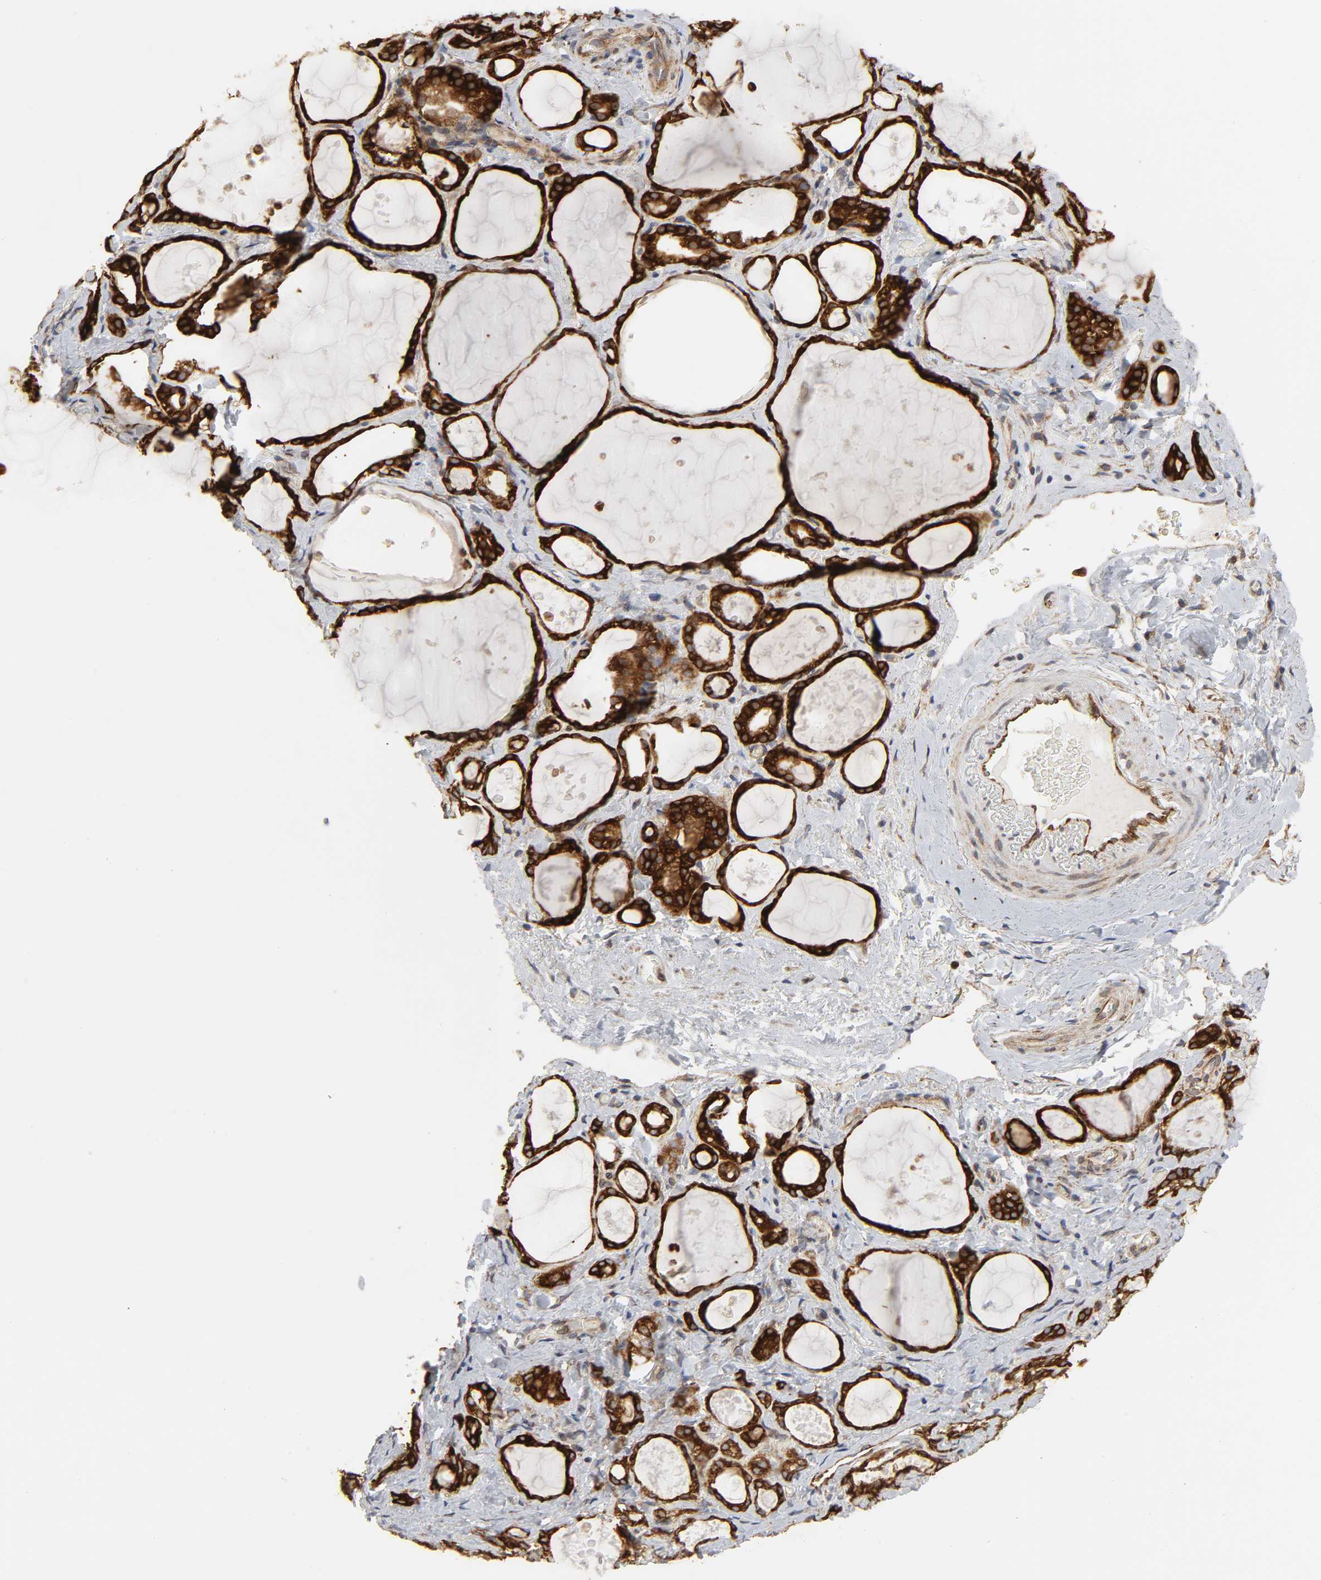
{"staining": {"intensity": "strong", "quantity": ">75%", "location": "cytoplasmic/membranous"}, "tissue": "thyroid gland", "cell_type": "Glandular cells", "image_type": "normal", "snomed": [{"axis": "morphology", "description": "Normal tissue, NOS"}, {"axis": "topography", "description": "Thyroid gland"}], "caption": "Brown immunohistochemical staining in normal human thyroid gland shows strong cytoplasmic/membranous staining in about >75% of glandular cells.", "gene": "POR", "patient": {"sex": "female", "age": 75}}